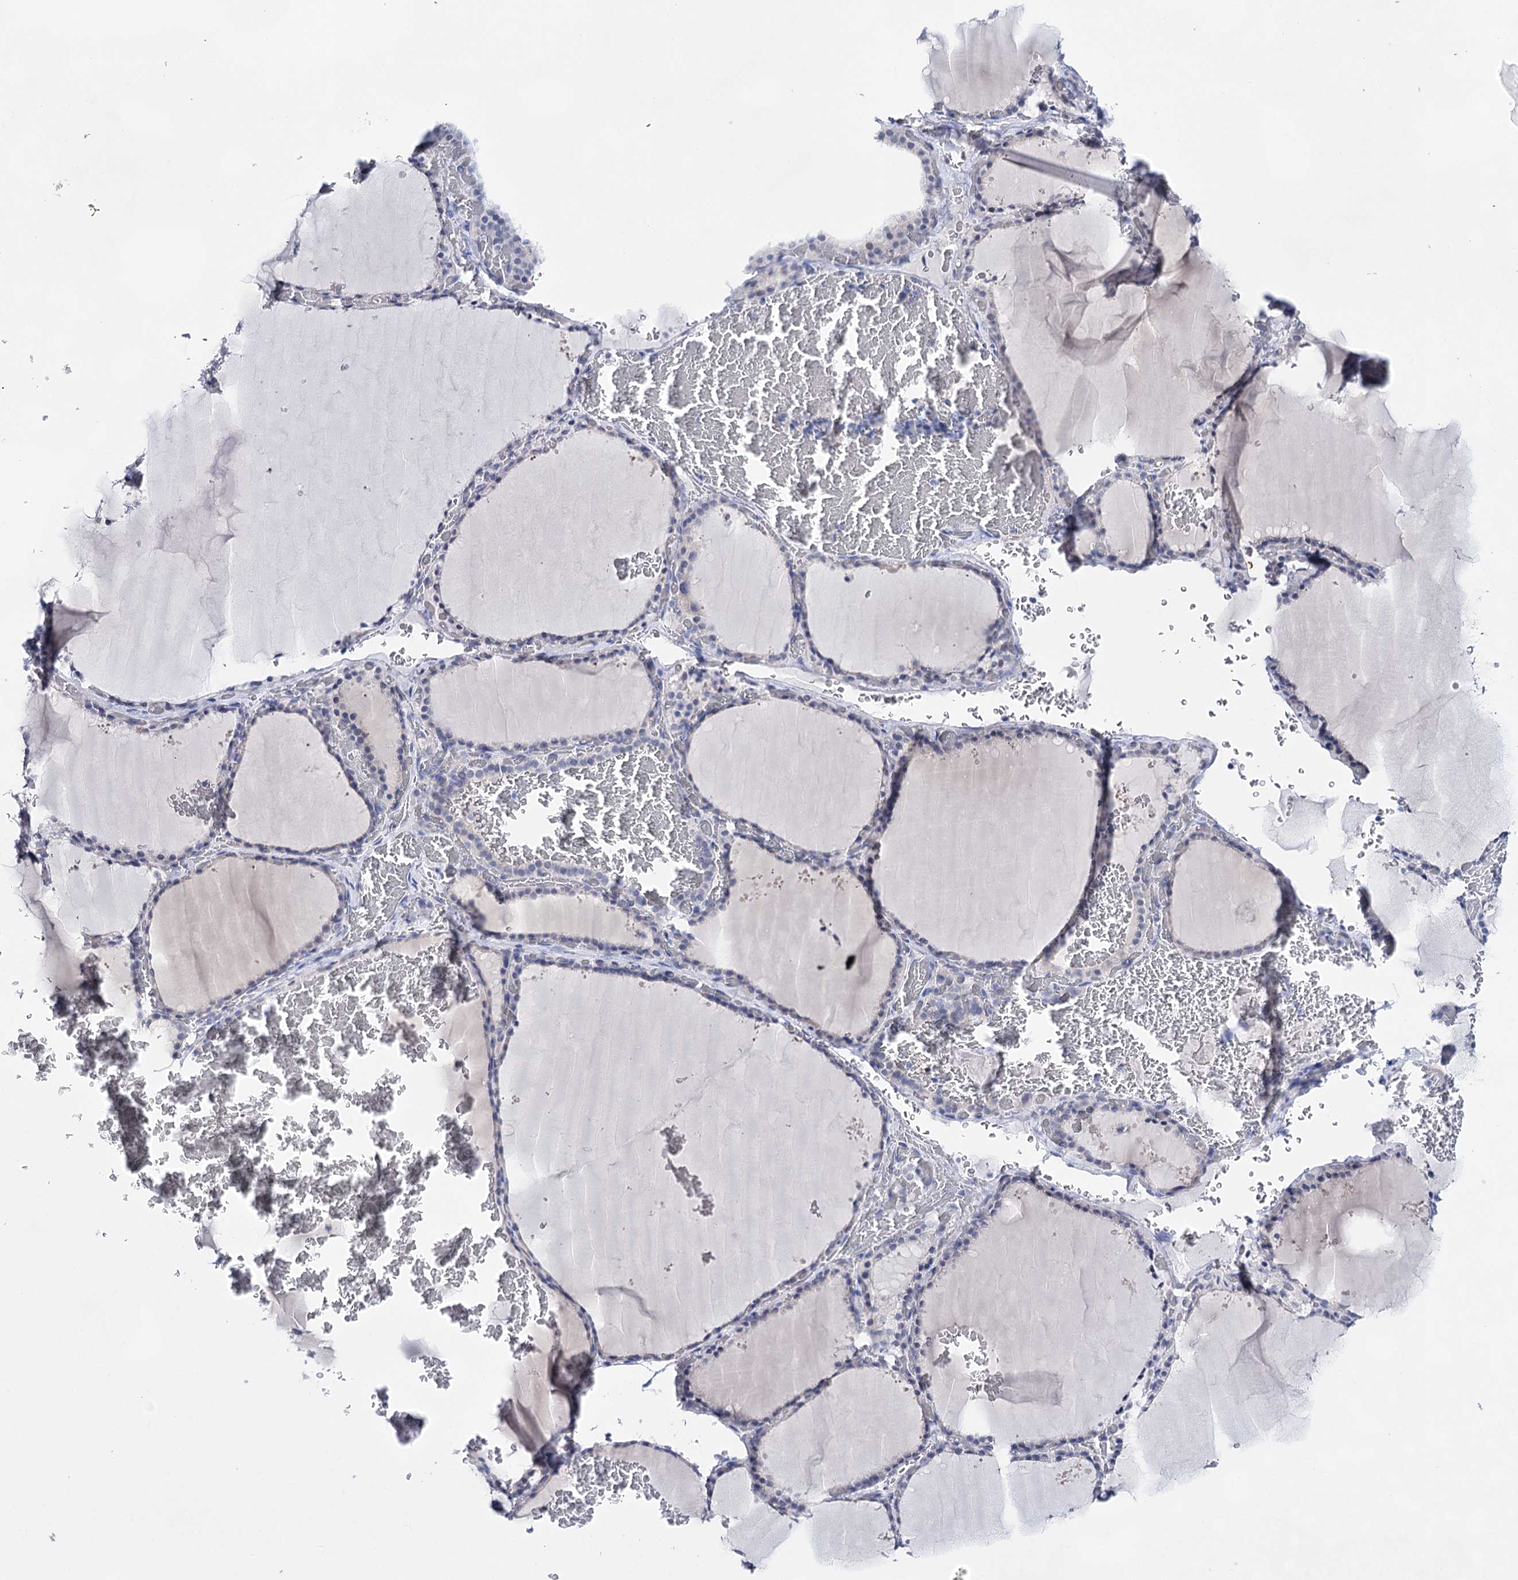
{"staining": {"intensity": "negative", "quantity": "none", "location": "none"}, "tissue": "thyroid gland", "cell_type": "Glandular cells", "image_type": "normal", "snomed": [{"axis": "morphology", "description": "Normal tissue, NOS"}, {"axis": "topography", "description": "Thyroid gland"}], "caption": "Protein analysis of normal thyroid gland demonstrates no significant expression in glandular cells. Brightfield microscopy of immunohistochemistry stained with DAB (brown) and hematoxylin (blue), captured at high magnification.", "gene": "LALBA", "patient": {"sex": "female", "age": 39}}